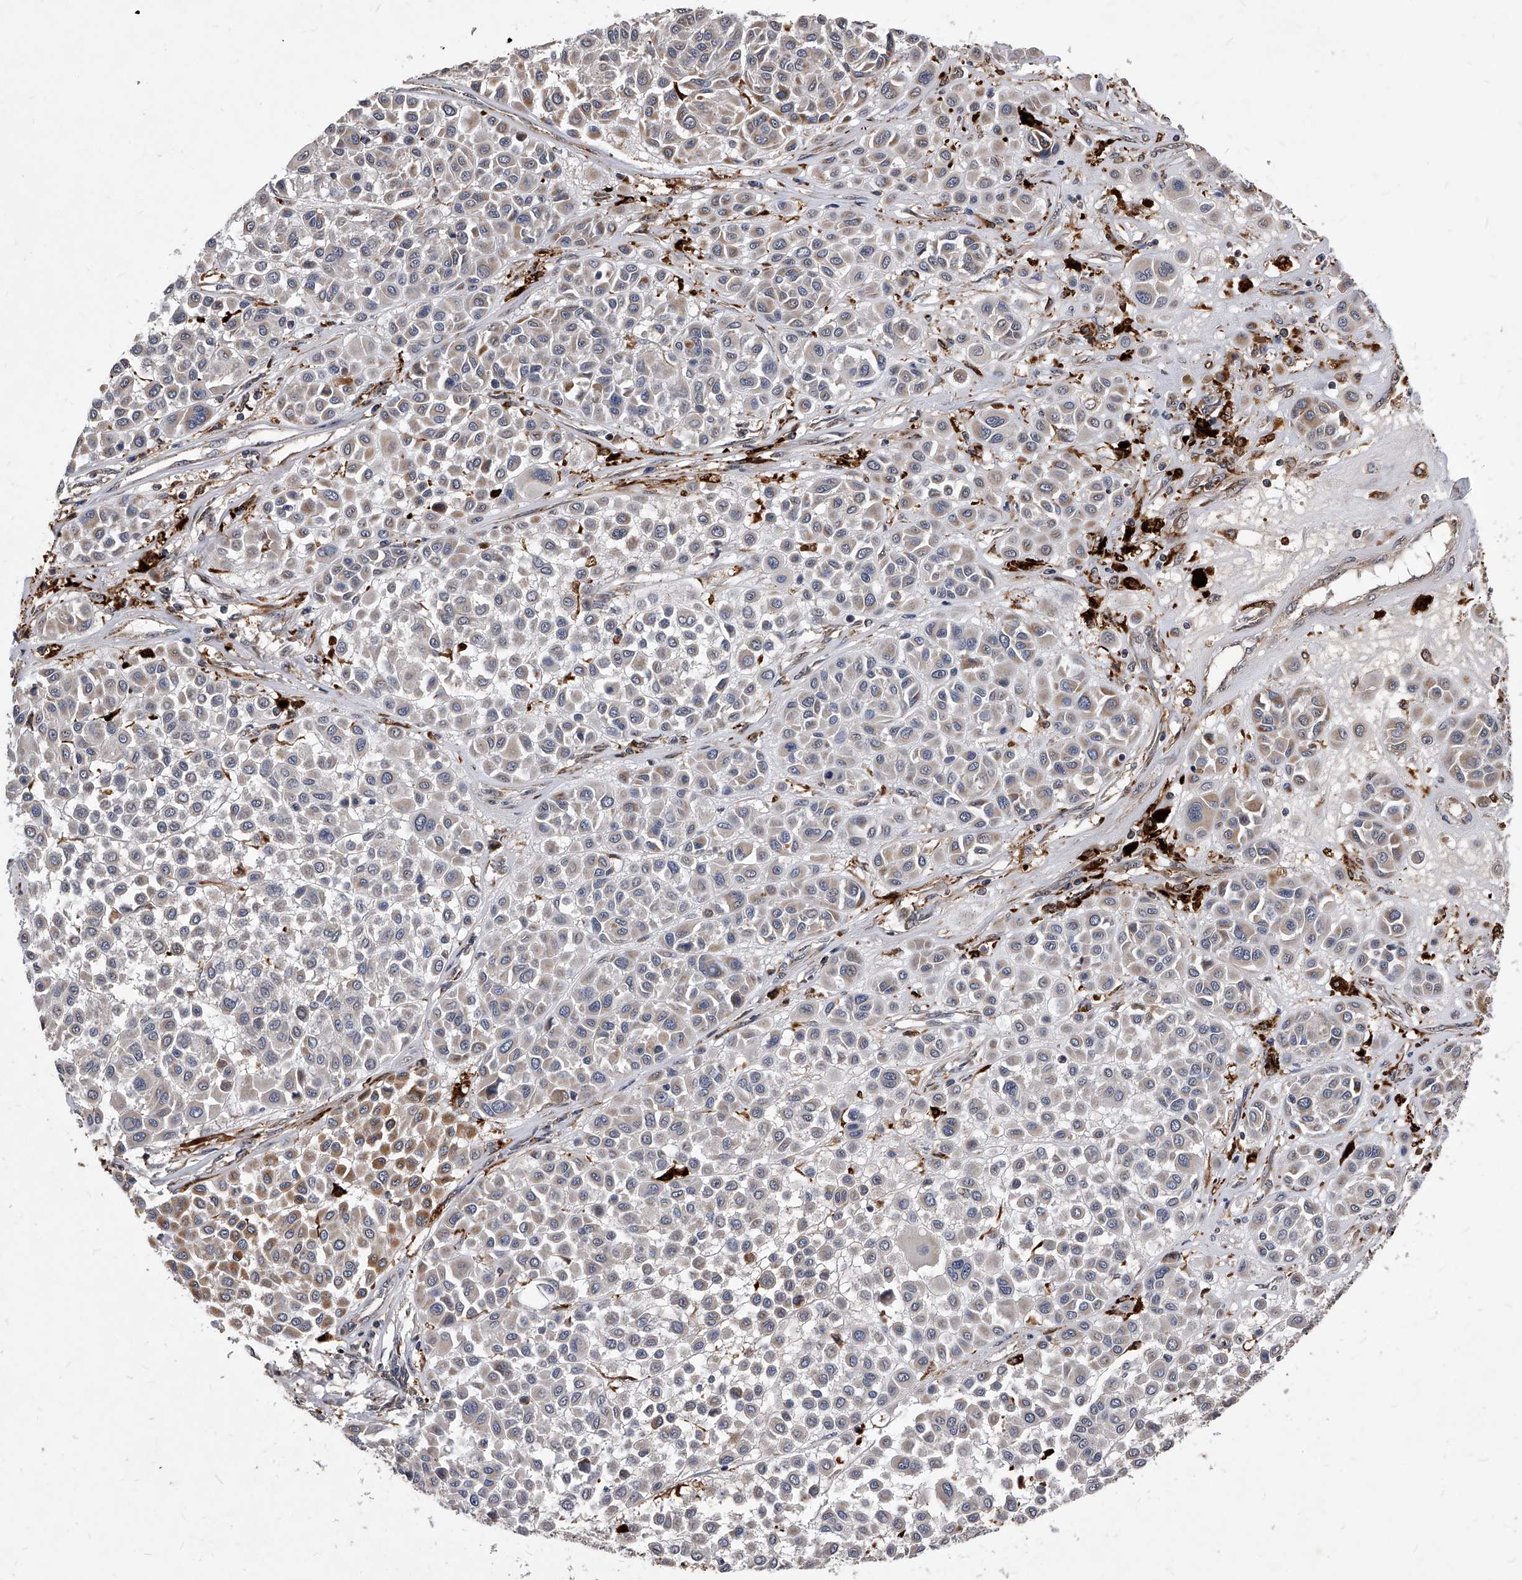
{"staining": {"intensity": "moderate", "quantity": "<25%", "location": "cytoplasmic/membranous"}, "tissue": "melanoma", "cell_type": "Tumor cells", "image_type": "cancer", "snomed": [{"axis": "morphology", "description": "Malignant melanoma, Metastatic site"}, {"axis": "topography", "description": "Soft tissue"}], "caption": "Human melanoma stained with a protein marker shows moderate staining in tumor cells.", "gene": "SOBP", "patient": {"sex": "male", "age": 41}}